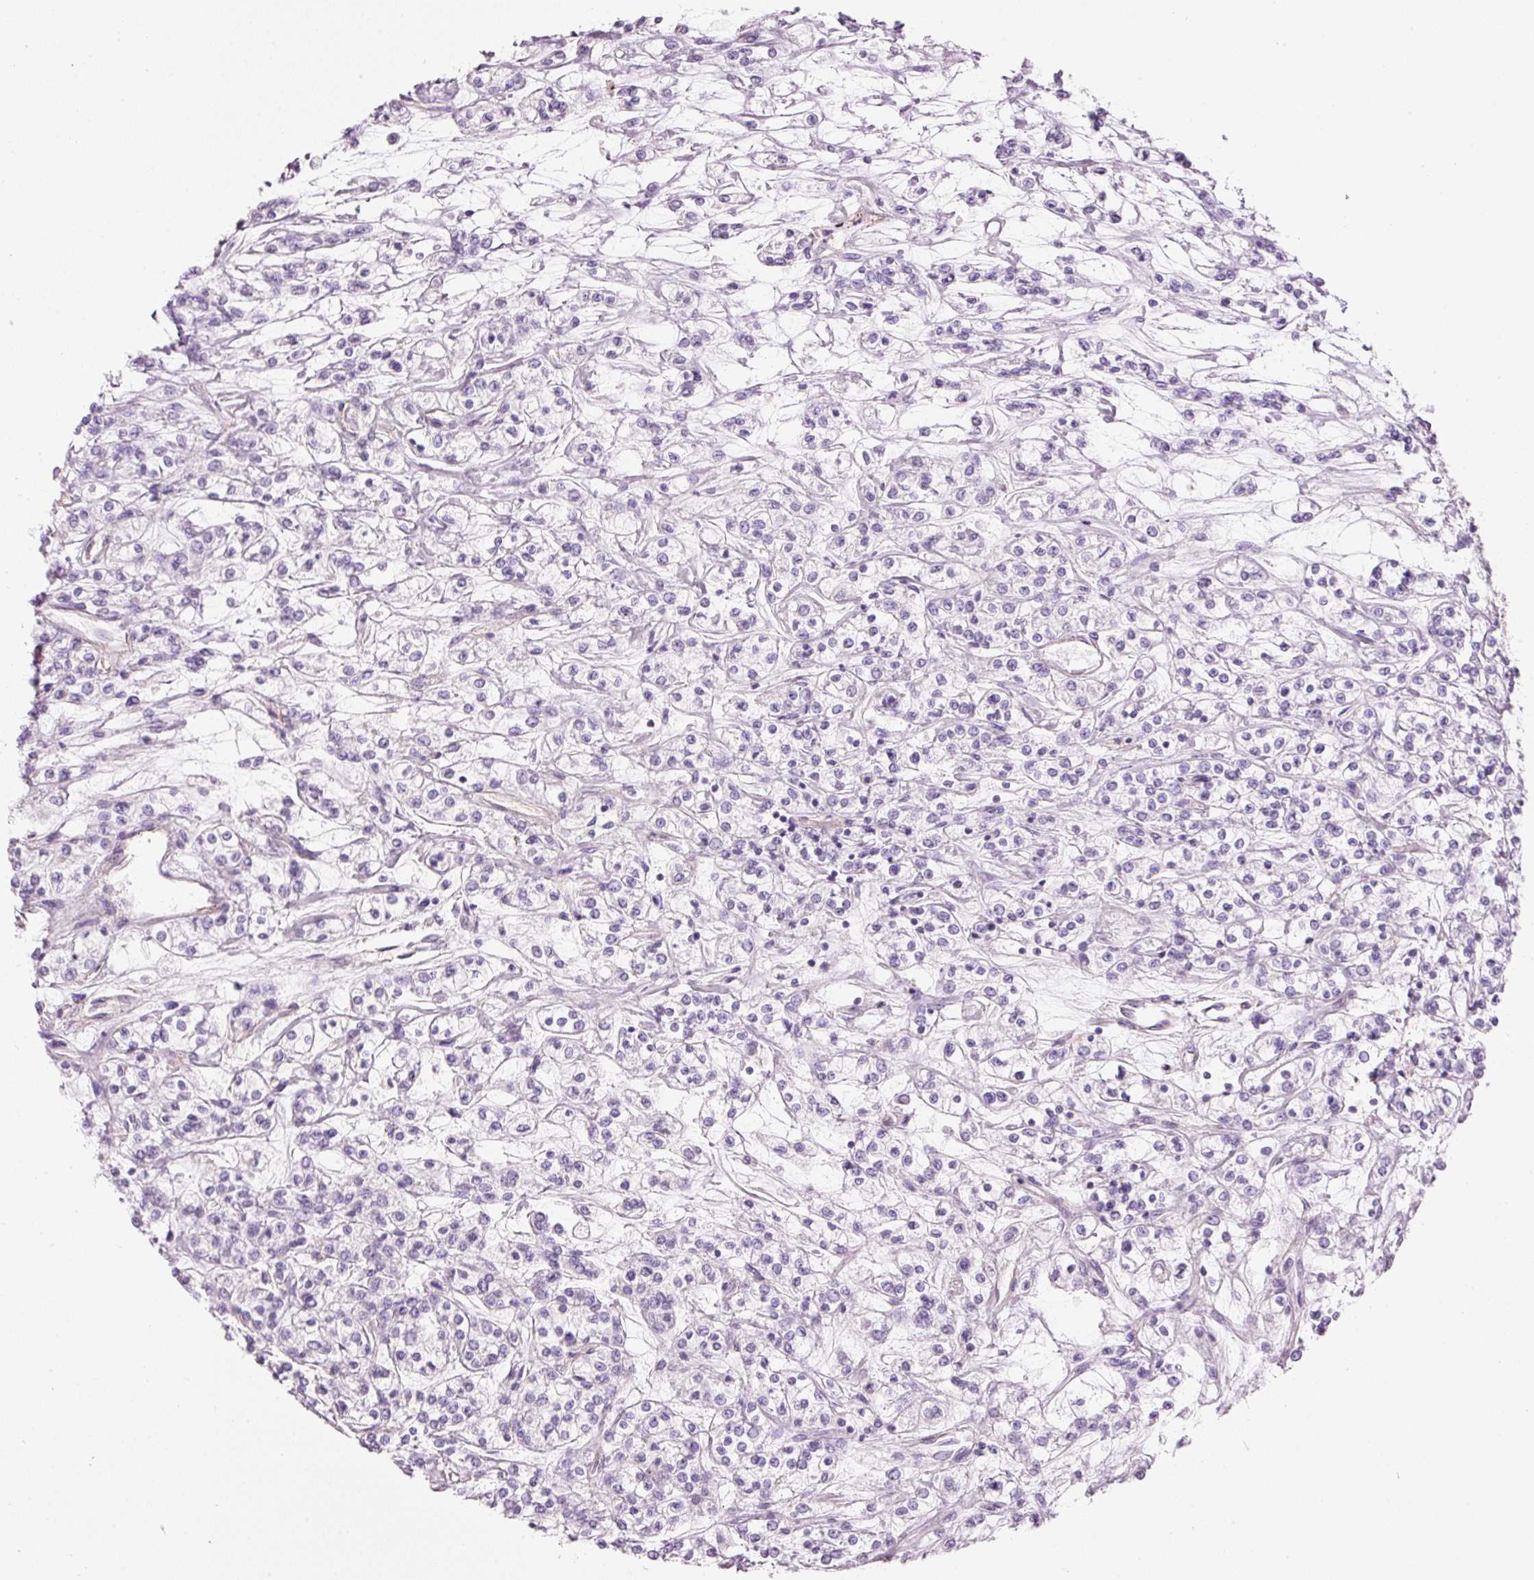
{"staining": {"intensity": "negative", "quantity": "none", "location": "none"}, "tissue": "renal cancer", "cell_type": "Tumor cells", "image_type": "cancer", "snomed": [{"axis": "morphology", "description": "Adenocarcinoma, NOS"}, {"axis": "topography", "description": "Kidney"}], "caption": "The photomicrograph demonstrates no significant expression in tumor cells of renal cancer.", "gene": "MAP3K3", "patient": {"sex": "female", "age": 59}}